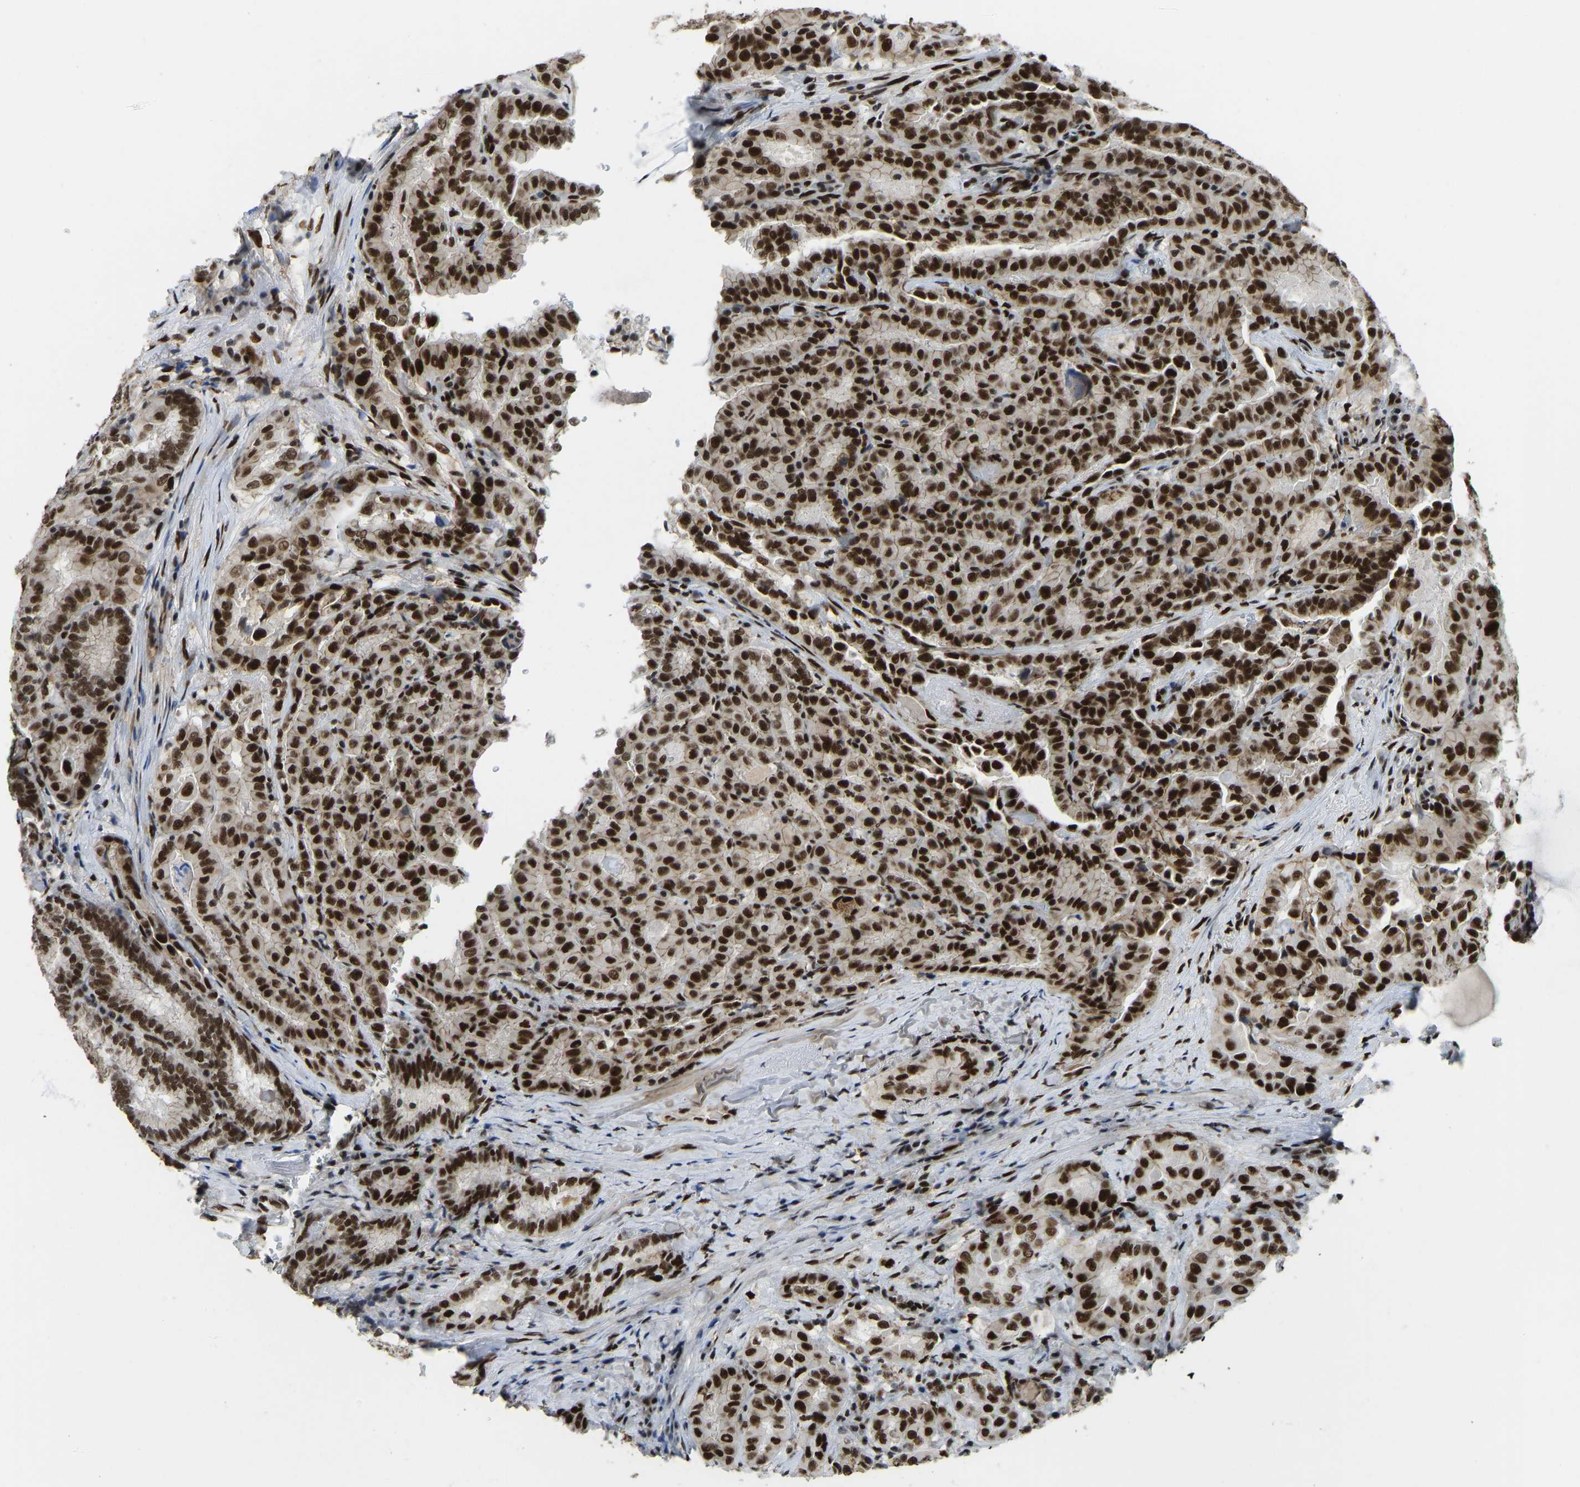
{"staining": {"intensity": "strong", "quantity": ">75%", "location": "nuclear"}, "tissue": "thyroid cancer", "cell_type": "Tumor cells", "image_type": "cancer", "snomed": [{"axis": "morphology", "description": "Papillary adenocarcinoma, NOS"}, {"axis": "topography", "description": "Thyroid gland"}], "caption": "DAB (3,3'-diaminobenzidine) immunohistochemical staining of human thyroid papillary adenocarcinoma shows strong nuclear protein positivity in about >75% of tumor cells. (brown staining indicates protein expression, while blue staining denotes nuclei).", "gene": "FOXK1", "patient": {"sex": "female", "age": 42}}